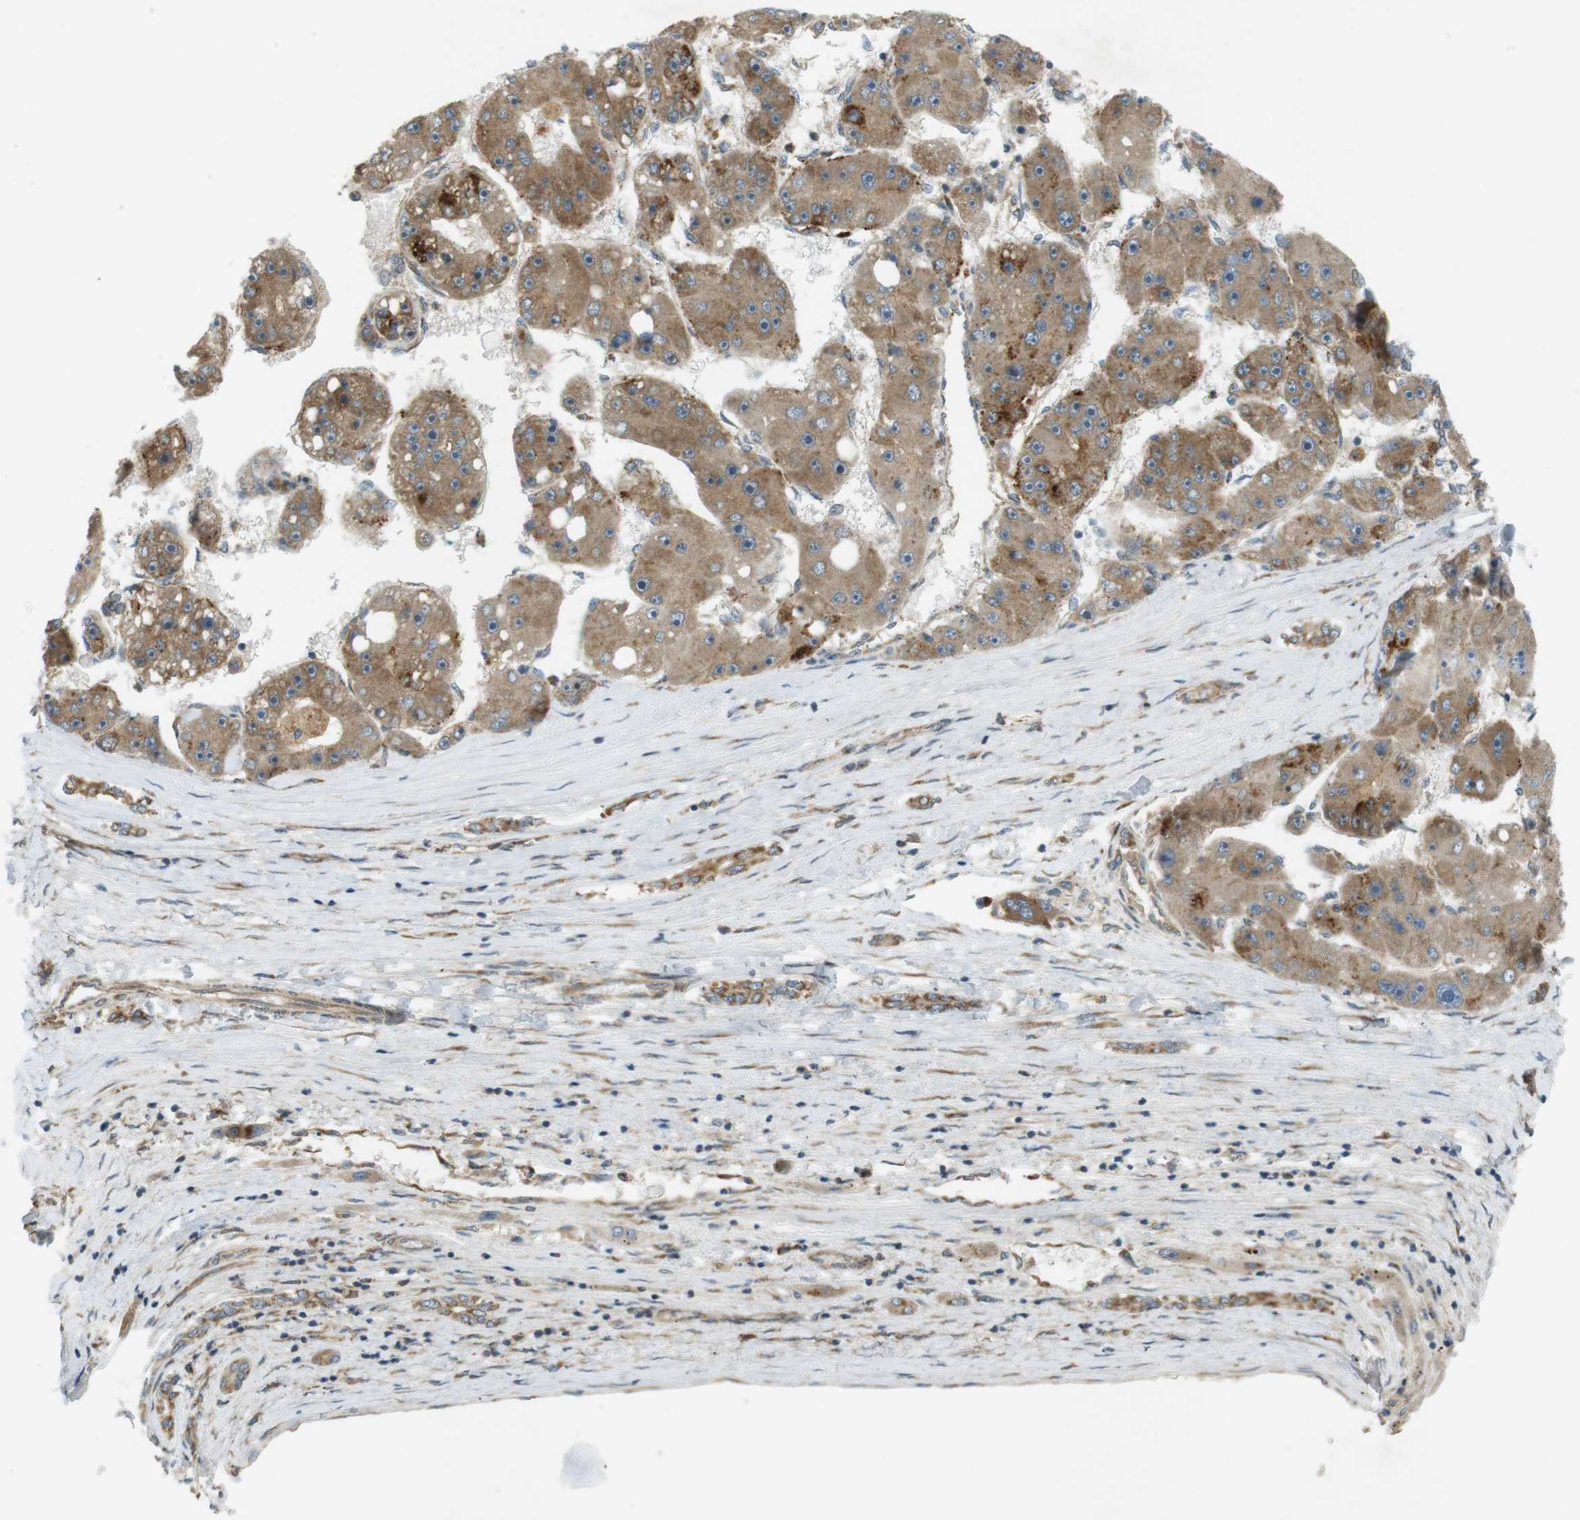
{"staining": {"intensity": "moderate", "quantity": ">75%", "location": "cytoplasmic/membranous"}, "tissue": "liver cancer", "cell_type": "Tumor cells", "image_type": "cancer", "snomed": [{"axis": "morphology", "description": "Cholangiocarcinoma"}, {"axis": "topography", "description": "Liver"}], "caption": "Immunohistochemistry staining of liver cholangiocarcinoma, which exhibits medium levels of moderate cytoplasmic/membranous positivity in about >75% of tumor cells indicating moderate cytoplasmic/membranous protein staining. The staining was performed using DAB (brown) for protein detection and nuclei were counterstained in hematoxylin (blue).", "gene": "SLC41A1", "patient": {"sex": "female", "age": 52}}